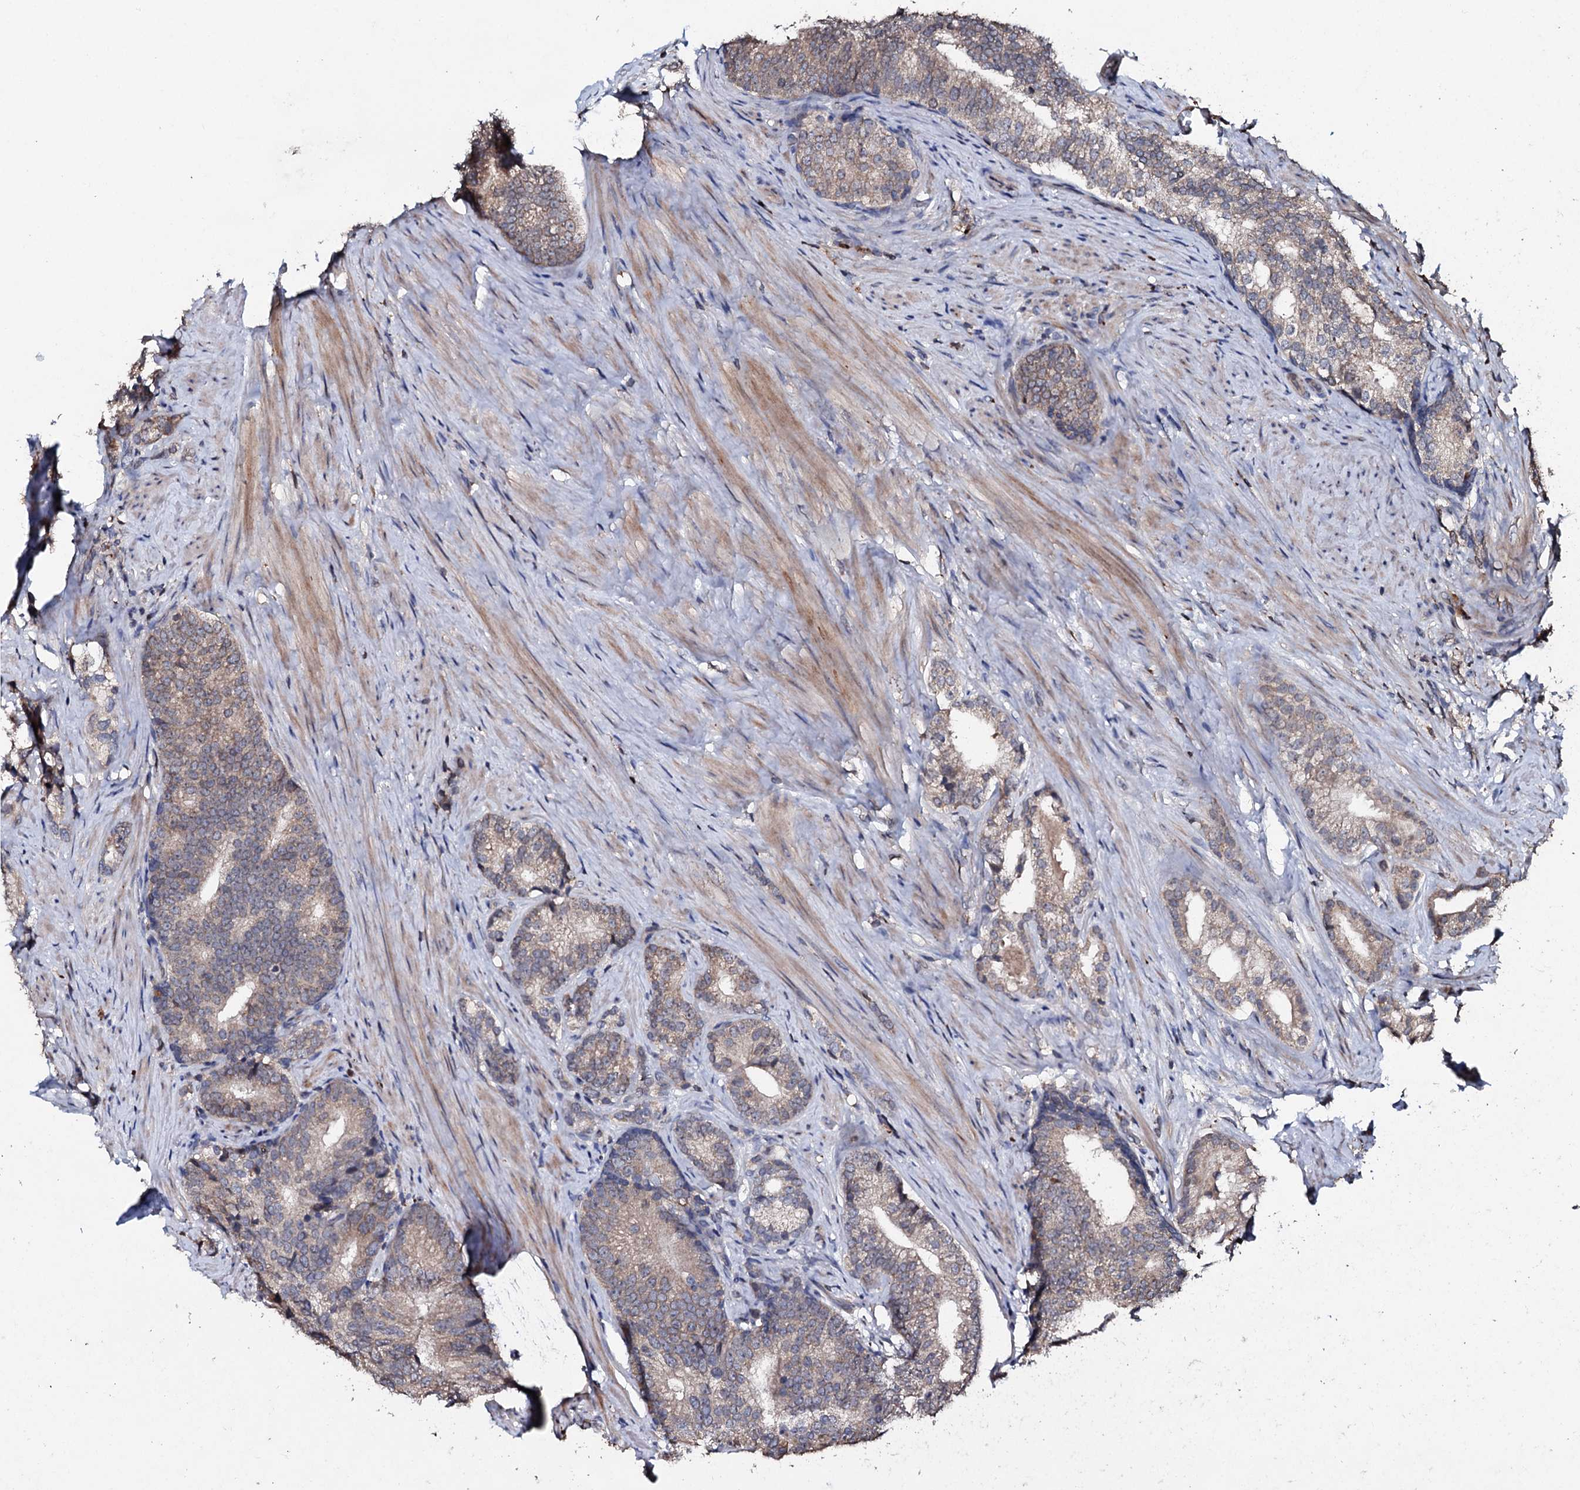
{"staining": {"intensity": "weak", "quantity": "25%-75%", "location": "cytoplasmic/membranous"}, "tissue": "prostate cancer", "cell_type": "Tumor cells", "image_type": "cancer", "snomed": [{"axis": "morphology", "description": "Adenocarcinoma, Low grade"}, {"axis": "topography", "description": "Prostate"}], "caption": "The micrograph demonstrates immunohistochemical staining of low-grade adenocarcinoma (prostate). There is weak cytoplasmic/membranous positivity is identified in approximately 25%-75% of tumor cells.", "gene": "SDHAF2", "patient": {"sex": "male", "age": 71}}